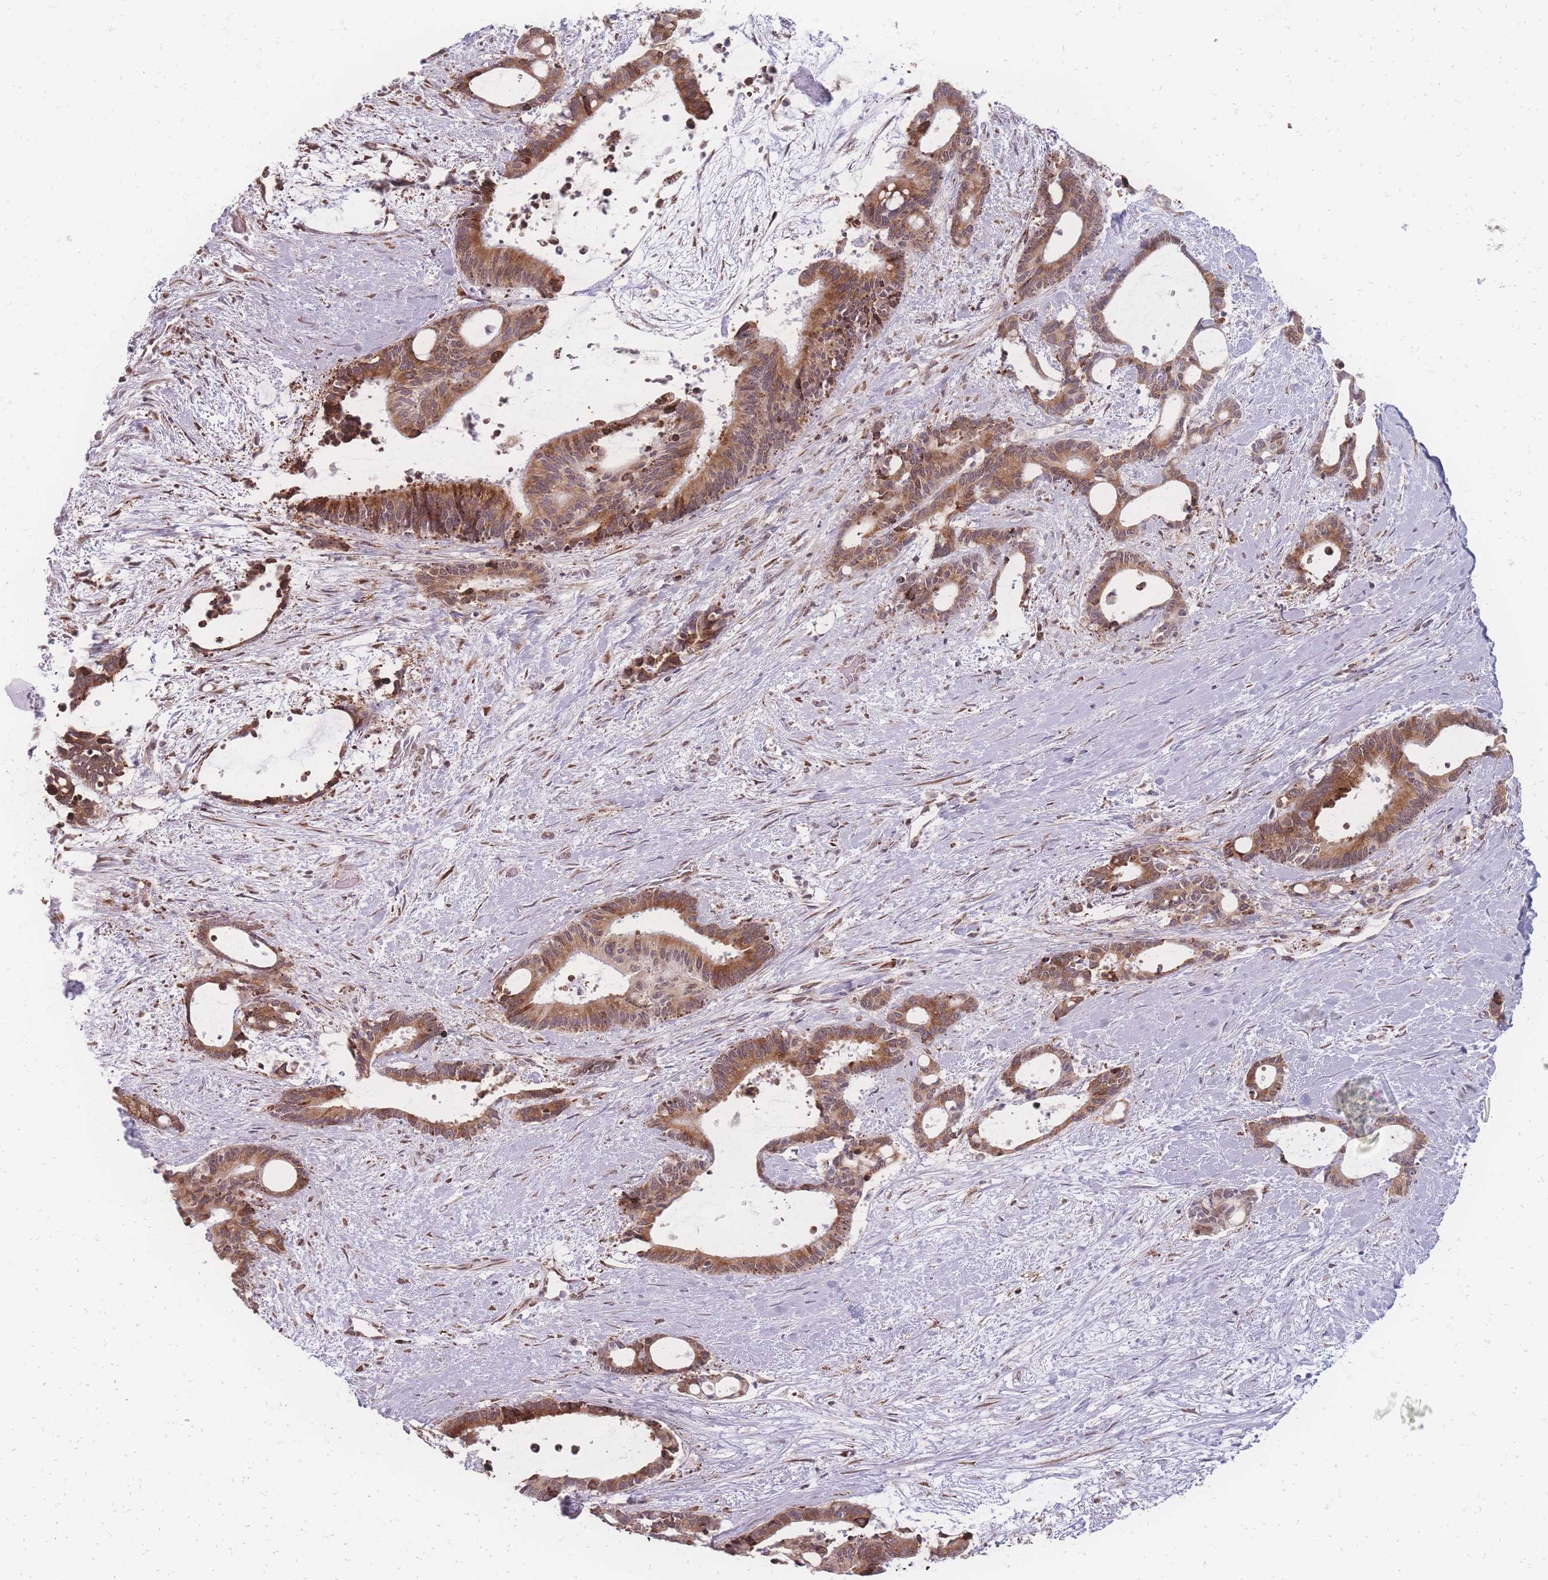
{"staining": {"intensity": "moderate", "quantity": ">75%", "location": "cytoplasmic/membranous"}, "tissue": "liver cancer", "cell_type": "Tumor cells", "image_type": "cancer", "snomed": [{"axis": "morphology", "description": "Normal tissue, NOS"}, {"axis": "morphology", "description": "Cholangiocarcinoma"}, {"axis": "topography", "description": "Liver"}, {"axis": "topography", "description": "Peripheral nerve tissue"}], "caption": "Immunohistochemical staining of cholangiocarcinoma (liver) shows medium levels of moderate cytoplasmic/membranous positivity in about >75% of tumor cells. The staining is performed using DAB (3,3'-diaminobenzidine) brown chromogen to label protein expression. The nuclei are counter-stained blue using hematoxylin.", "gene": "ZC3H13", "patient": {"sex": "female", "age": 73}}